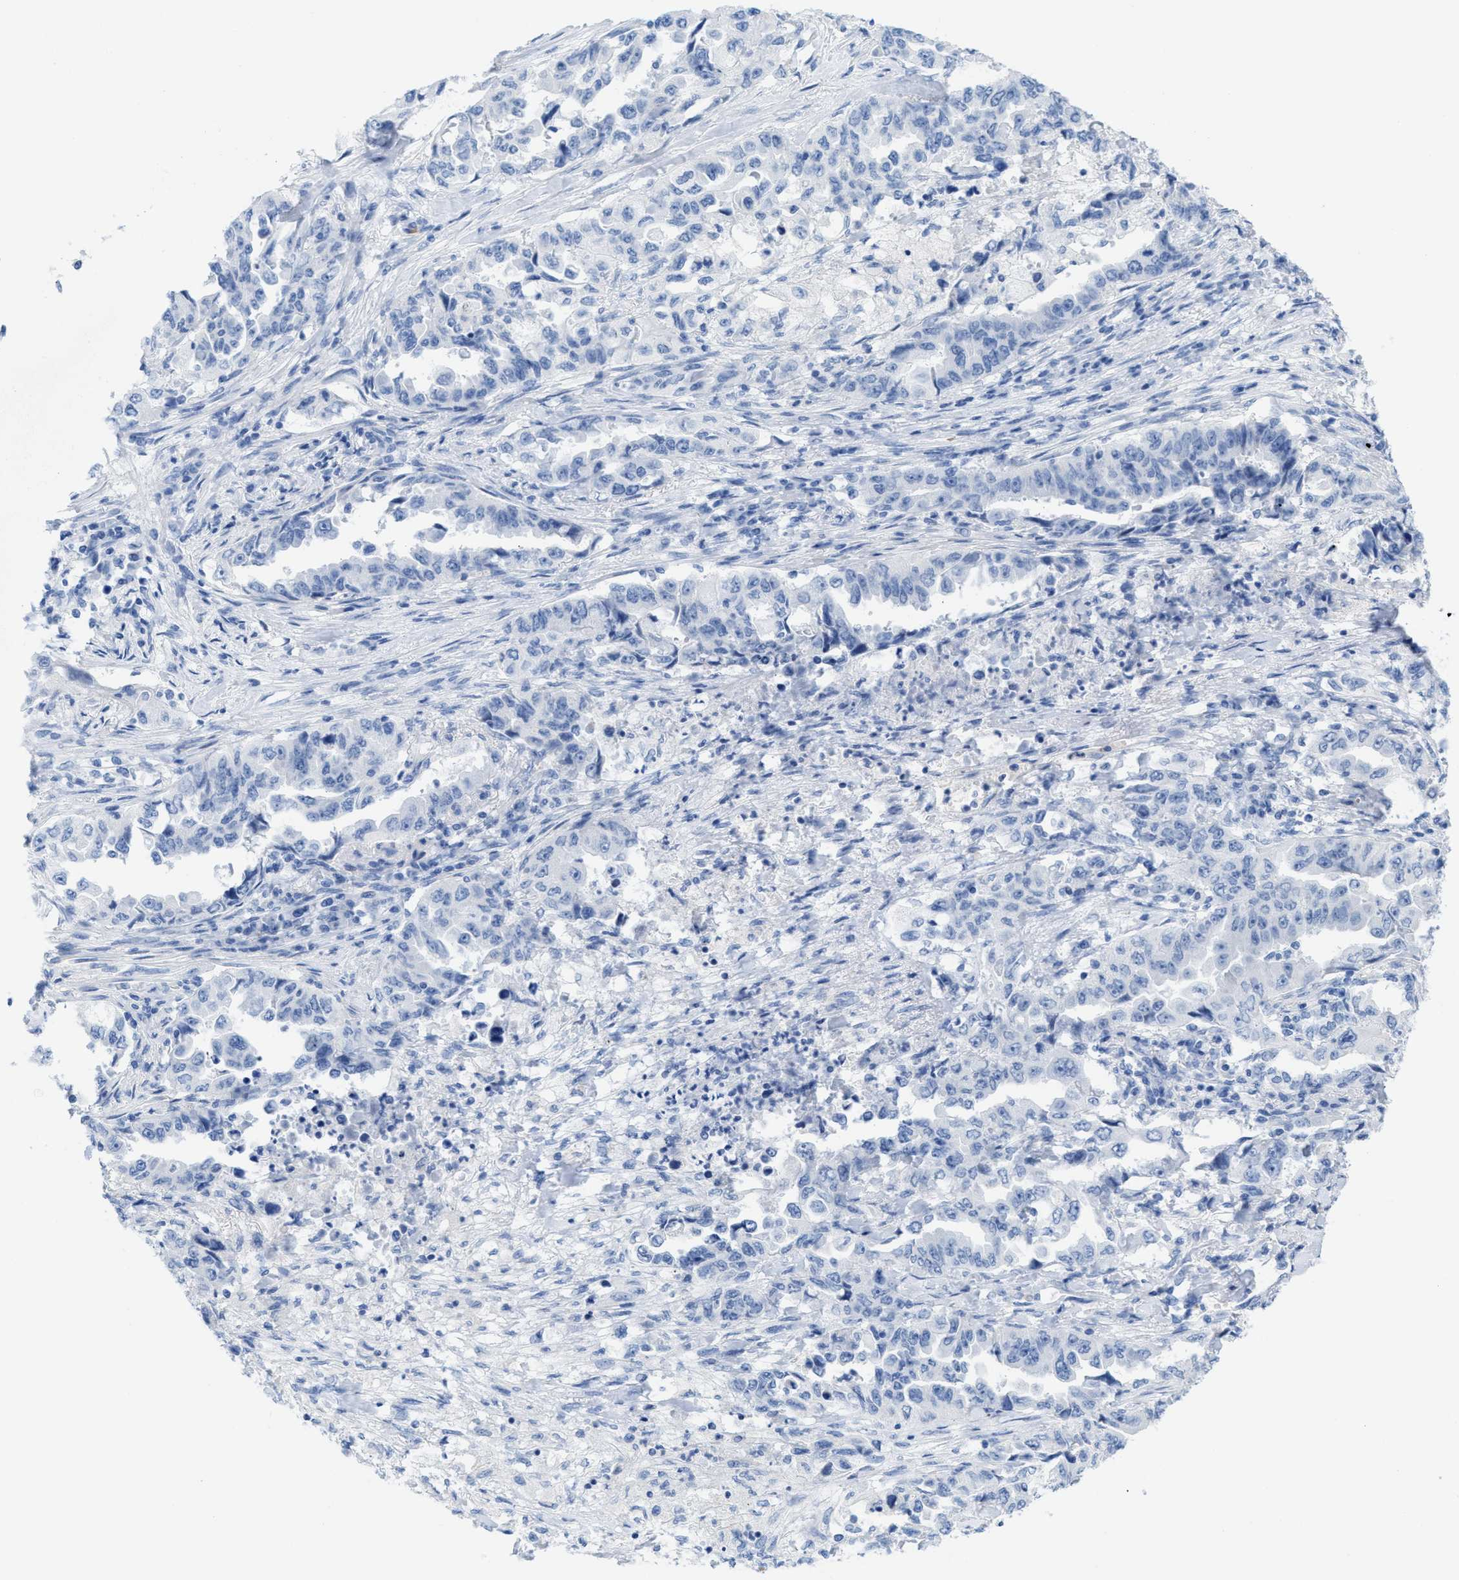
{"staining": {"intensity": "negative", "quantity": "none", "location": "none"}, "tissue": "lung cancer", "cell_type": "Tumor cells", "image_type": "cancer", "snomed": [{"axis": "morphology", "description": "Adenocarcinoma, NOS"}, {"axis": "topography", "description": "Lung"}], "caption": "DAB immunohistochemical staining of human lung adenocarcinoma demonstrates no significant positivity in tumor cells.", "gene": "ANKFN1", "patient": {"sex": "female", "age": 51}}